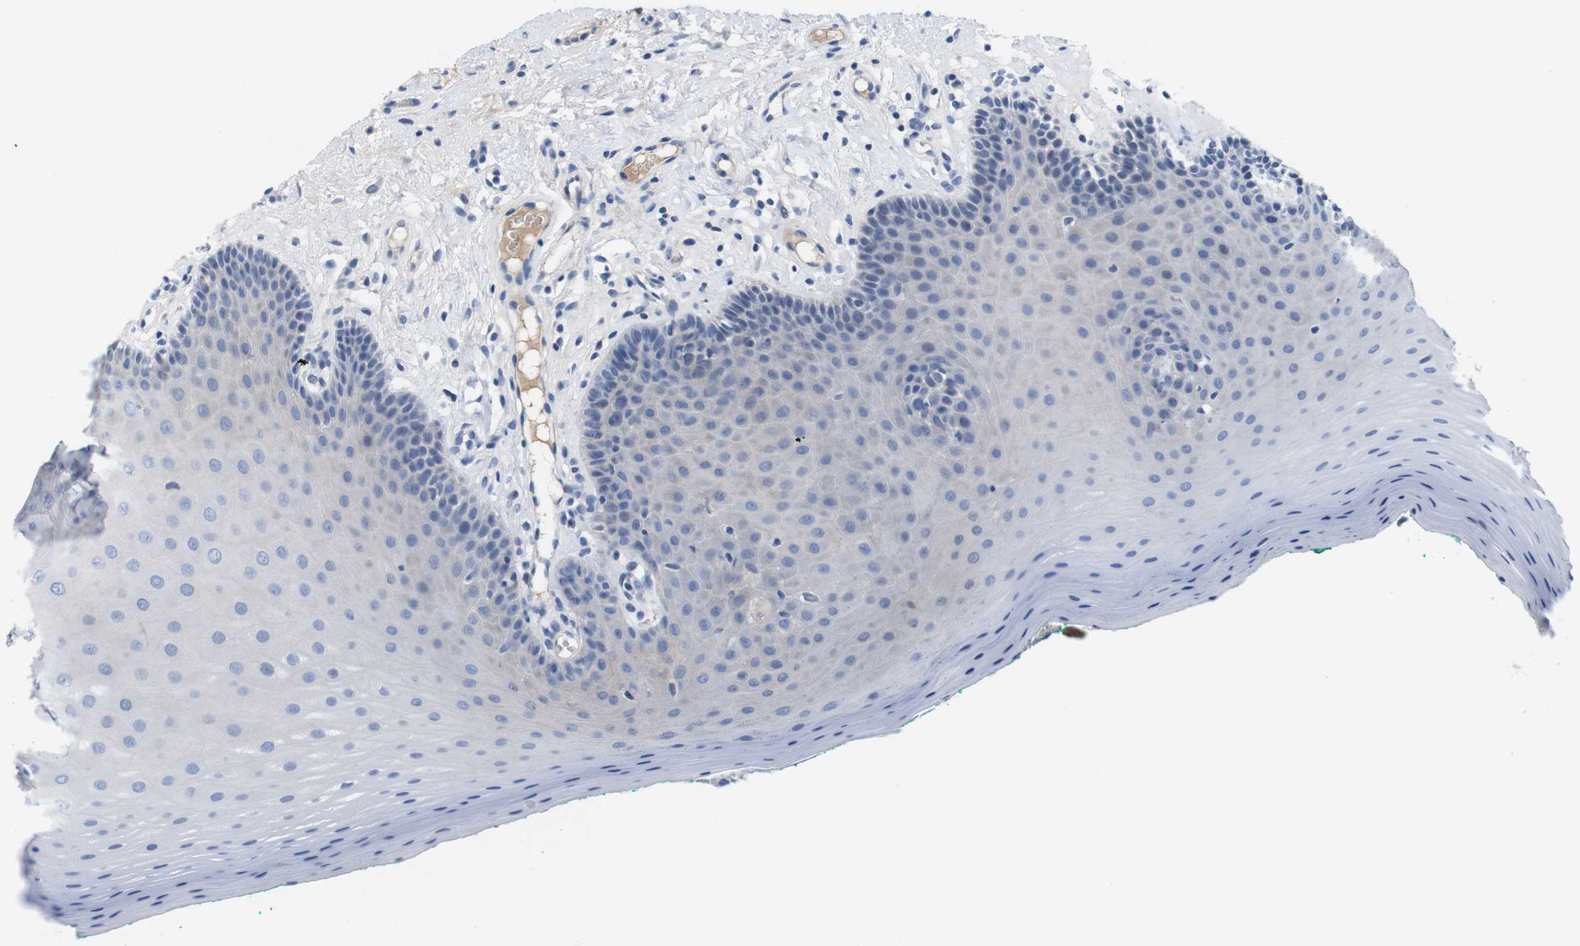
{"staining": {"intensity": "weak", "quantity": "<25%", "location": "cytoplasmic/membranous"}, "tissue": "oral mucosa", "cell_type": "Squamous epithelial cells", "image_type": "normal", "snomed": [{"axis": "morphology", "description": "Normal tissue, NOS"}, {"axis": "topography", "description": "Skeletal muscle"}, {"axis": "topography", "description": "Oral tissue"}], "caption": "Immunohistochemistry (IHC) photomicrograph of unremarkable oral mucosa: human oral mucosa stained with DAB (3,3'-diaminobenzidine) demonstrates no significant protein expression in squamous epithelial cells.", "gene": "C1RL", "patient": {"sex": "male", "age": 58}}